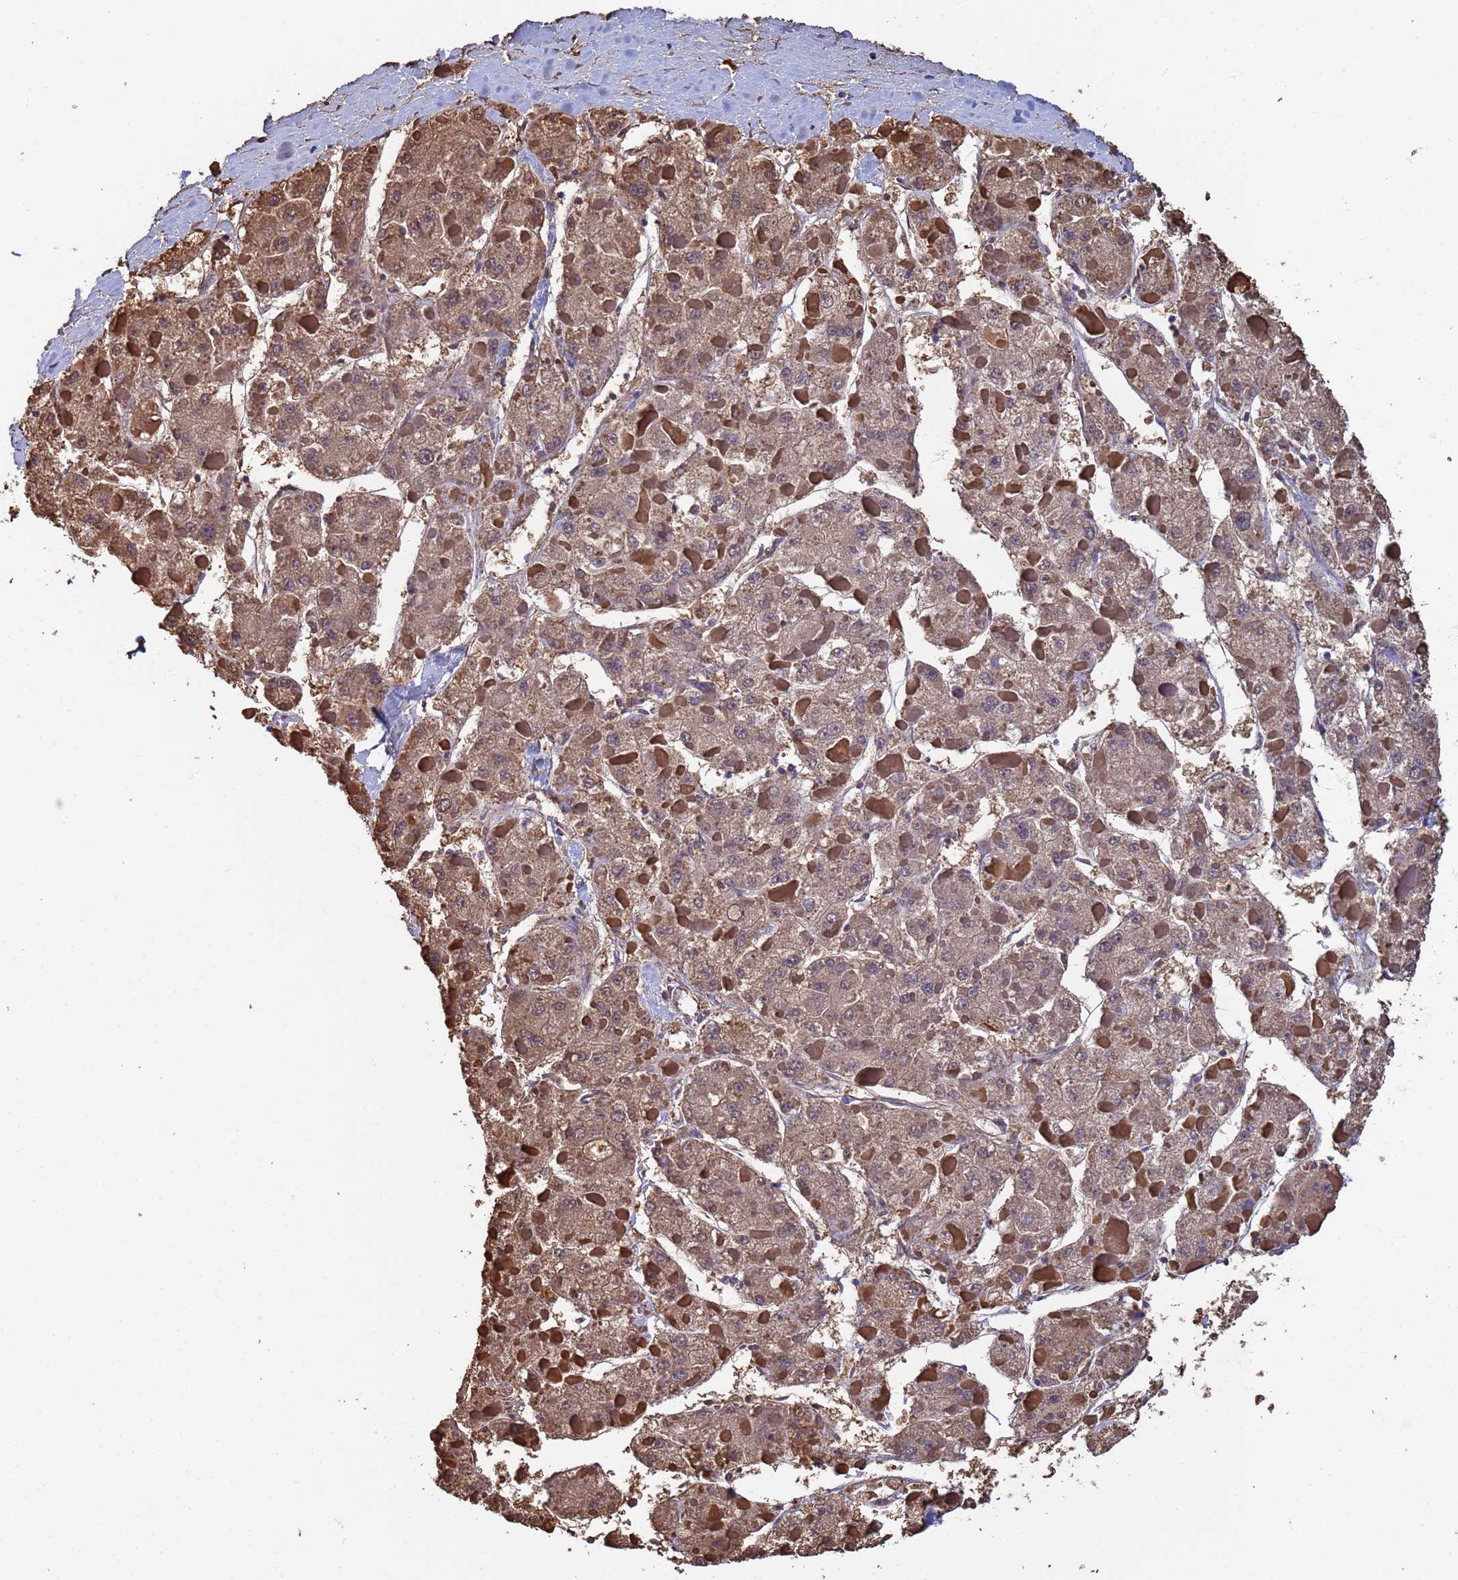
{"staining": {"intensity": "moderate", "quantity": ">75%", "location": "cytoplasmic/membranous"}, "tissue": "liver cancer", "cell_type": "Tumor cells", "image_type": "cancer", "snomed": [{"axis": "morphology", "description": "Carcinoma, Hepatocellular, NOS"}, {"axis": "topography", "description": "Liver"}], "caption": "DAB (3,3'-diaminobenzidine) immunohistochemical staining of liver hepatocellular carcinoma exhibits moderate cytoplasmic/membranous protein staining in about >75% of tumor cells.", "gene": "FAM25A", "patient": {"sex": "female", "age": 73}}